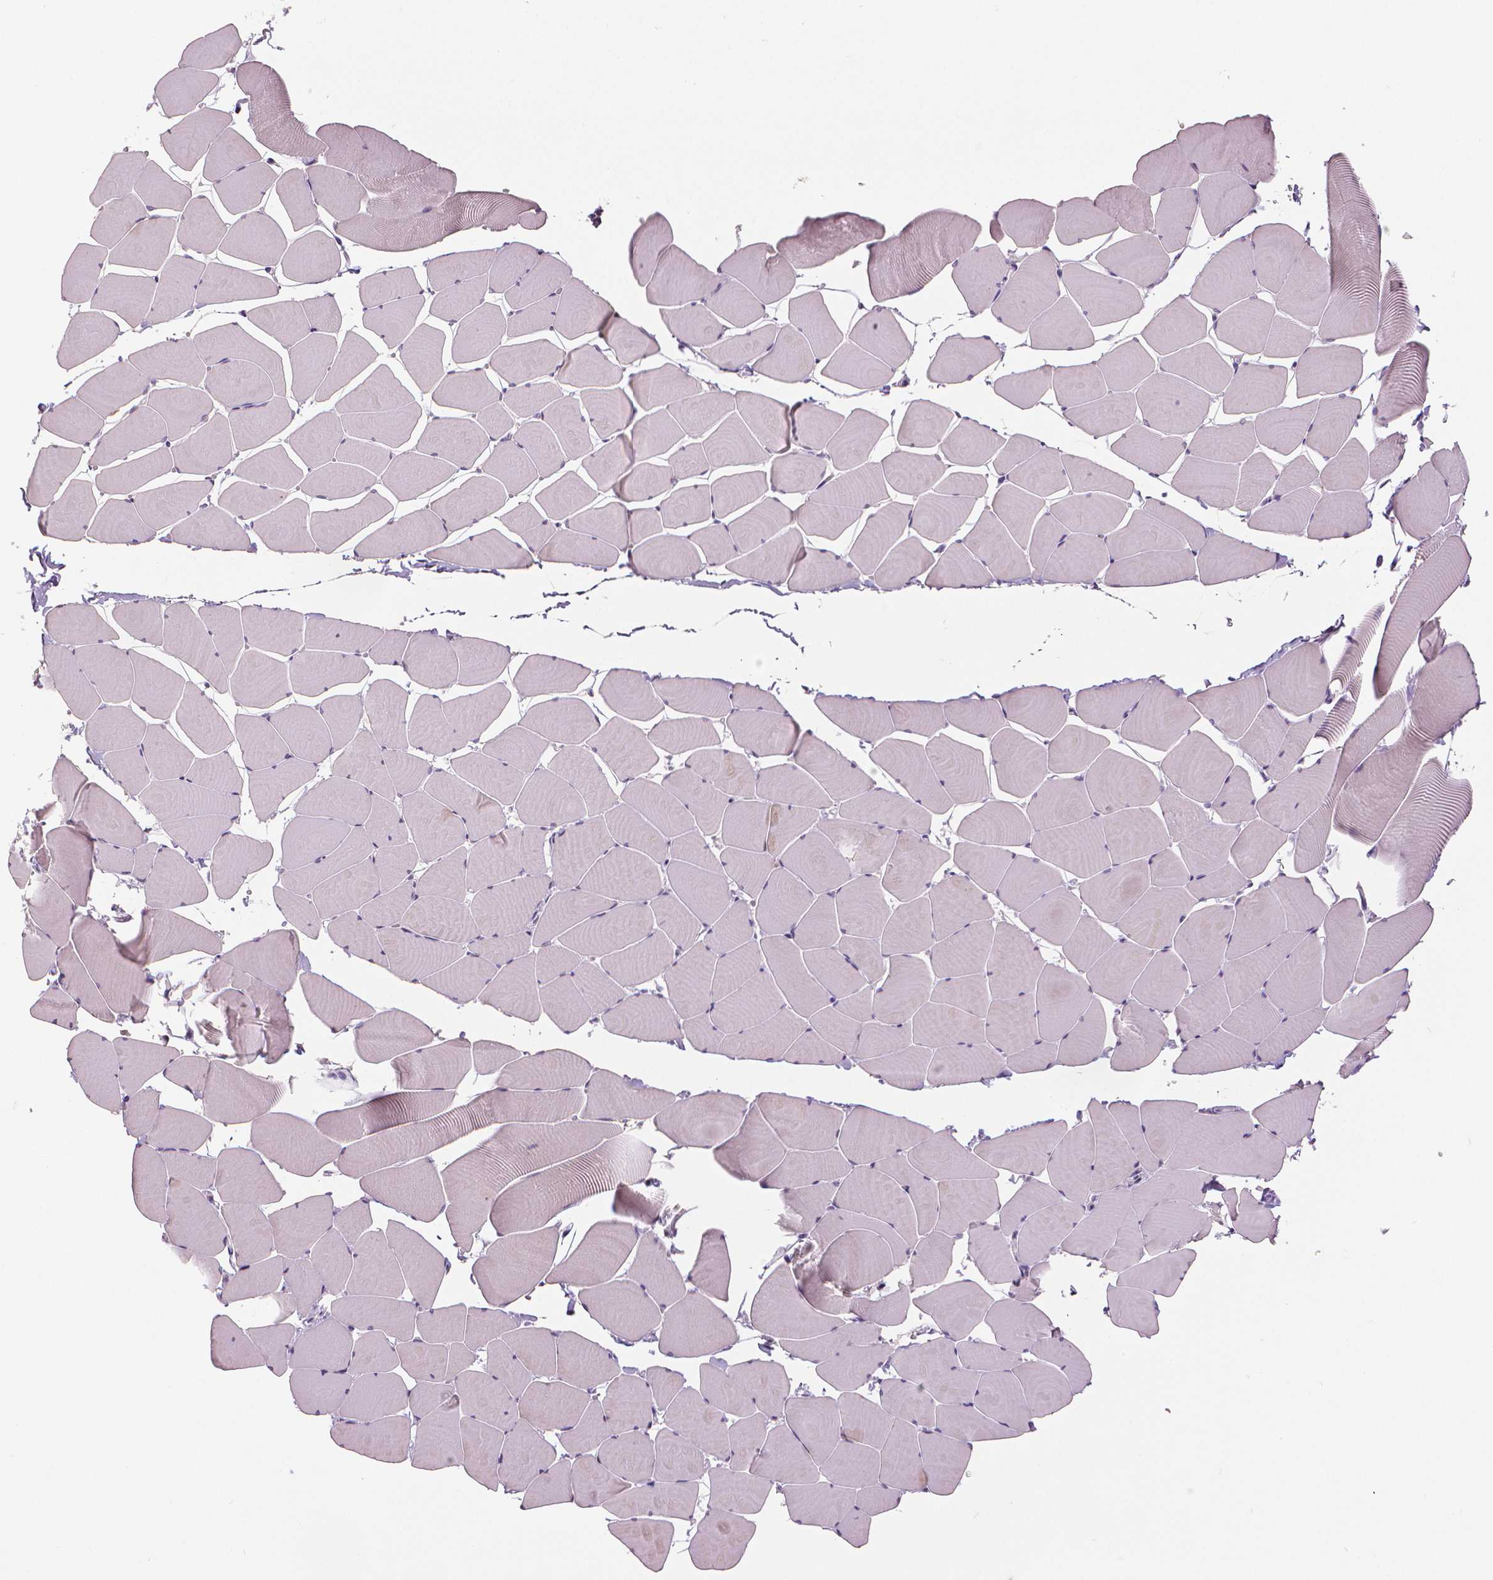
{"staining": {"intensity": "negative", "quantity": "none", "location": "none"}, "tissue": "skeletal muscle", "cell_type": "Myocytes", "image_type": "normal", "snomed": [{"axis": "morphology", "description": "Normal tissue, NOS"}, {"axis": "topography", "description": "Skeletal muscle"}], "caption": "Immunohistochemical staining of normal human skeletal muscle exhibits no significant staining in myocytes.", "gene": "MKI67", "patient": {"sex": "male", "age": 25}}